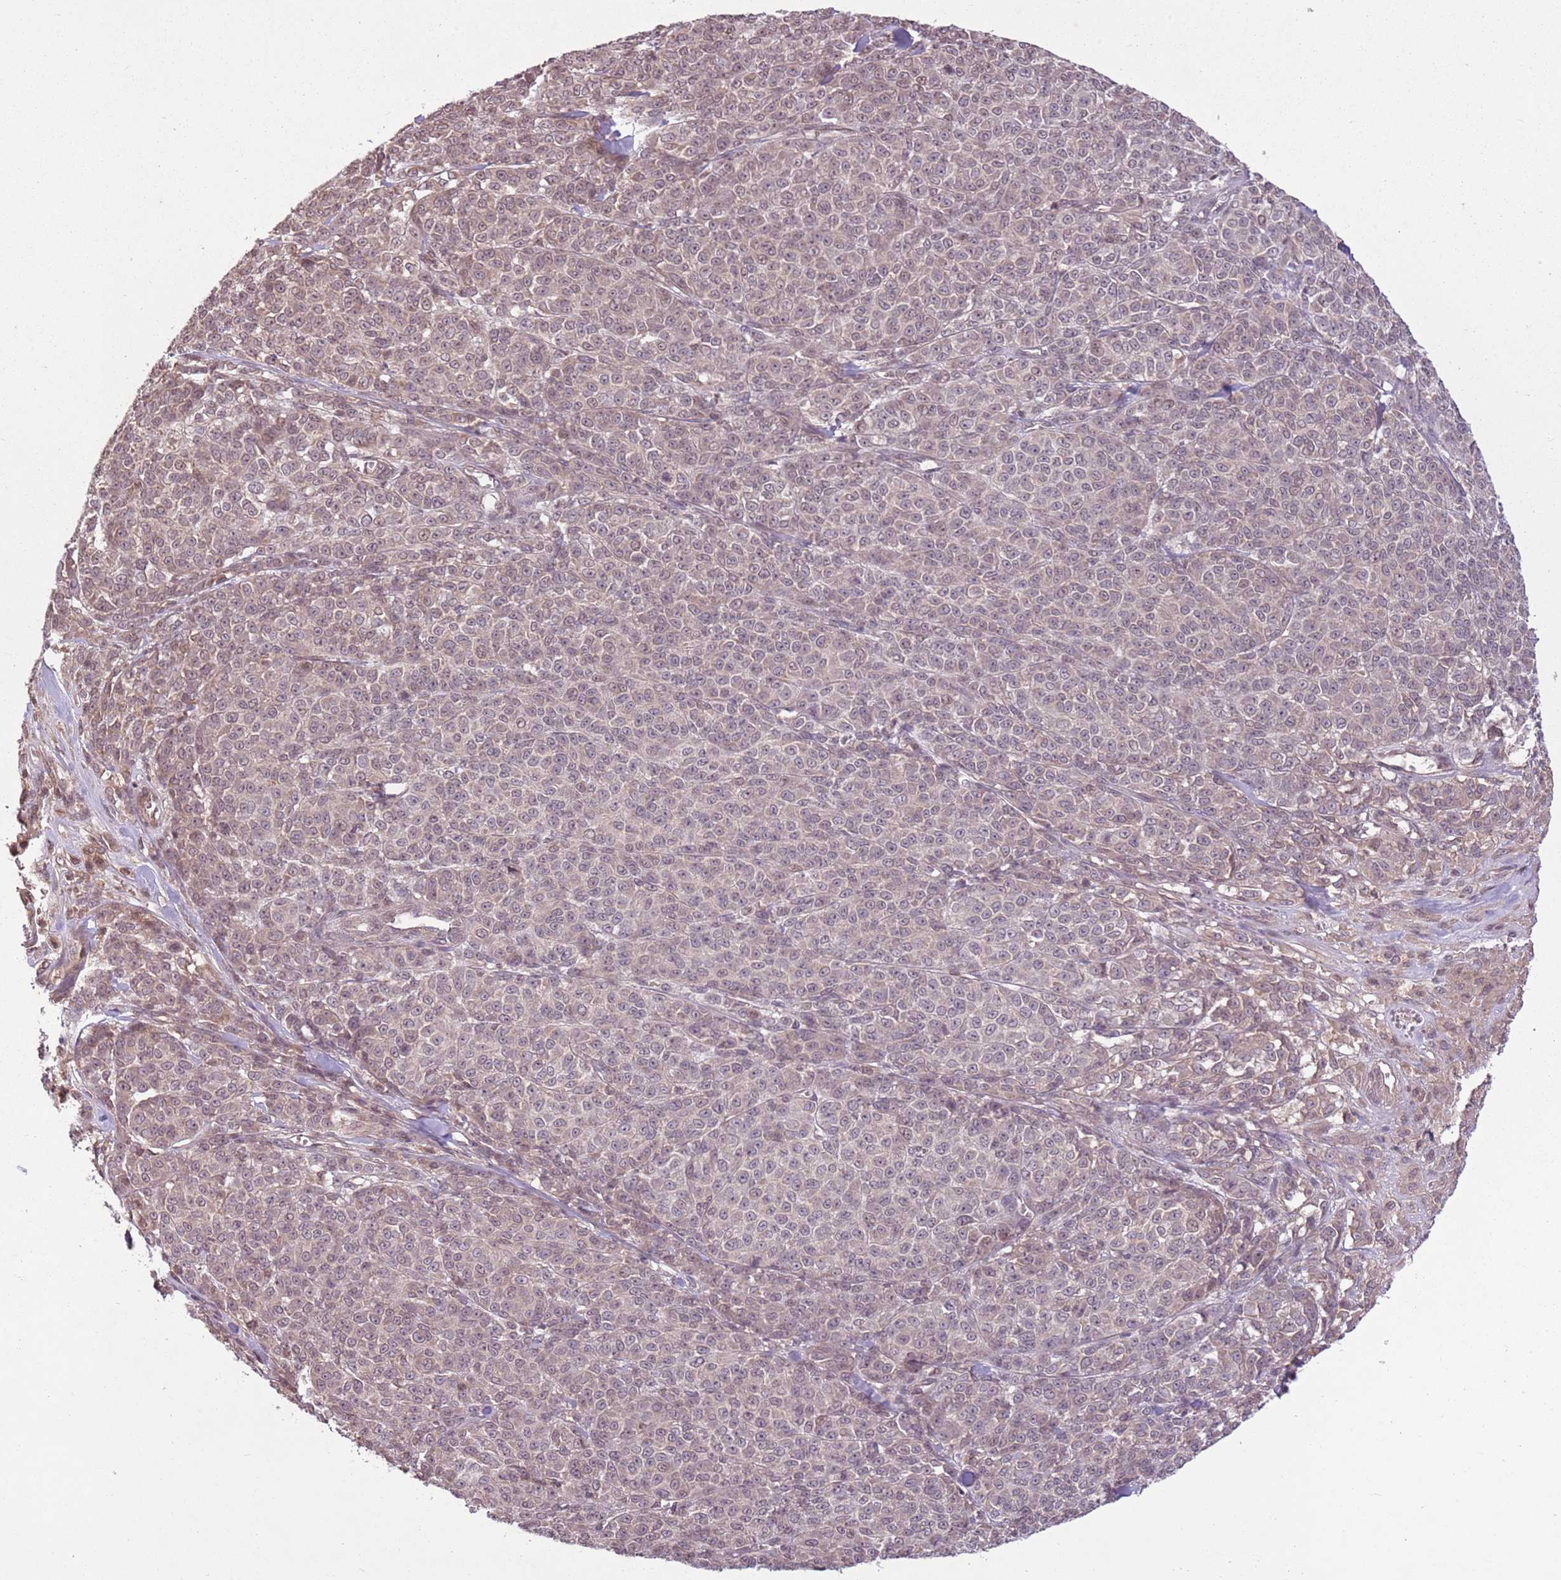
{"staining": {"intensity": "weak", "quantity": ">75%", "location": "cytoplasmic/membranous"}, "tissue": "melanoma", "cell_type": "Tumor cells", "image_type": "cancer", "snomed": [{"axis": "morphology", "description": "Normal tissue, NOS"}, {"axis": "morphology", "description": "Malignant melanoma, NOS"}, {"axis": "topography", "description": "Skin"}], "caption": "Immunohistochemistry (IHC) (DAB) staining of malignant melanoma displays weak cytoplasmic/membranous protein expression in approximately >75% of tumor cells.", "gene": "CAPN9", "patient": {"sex": "female", "age": 34}}